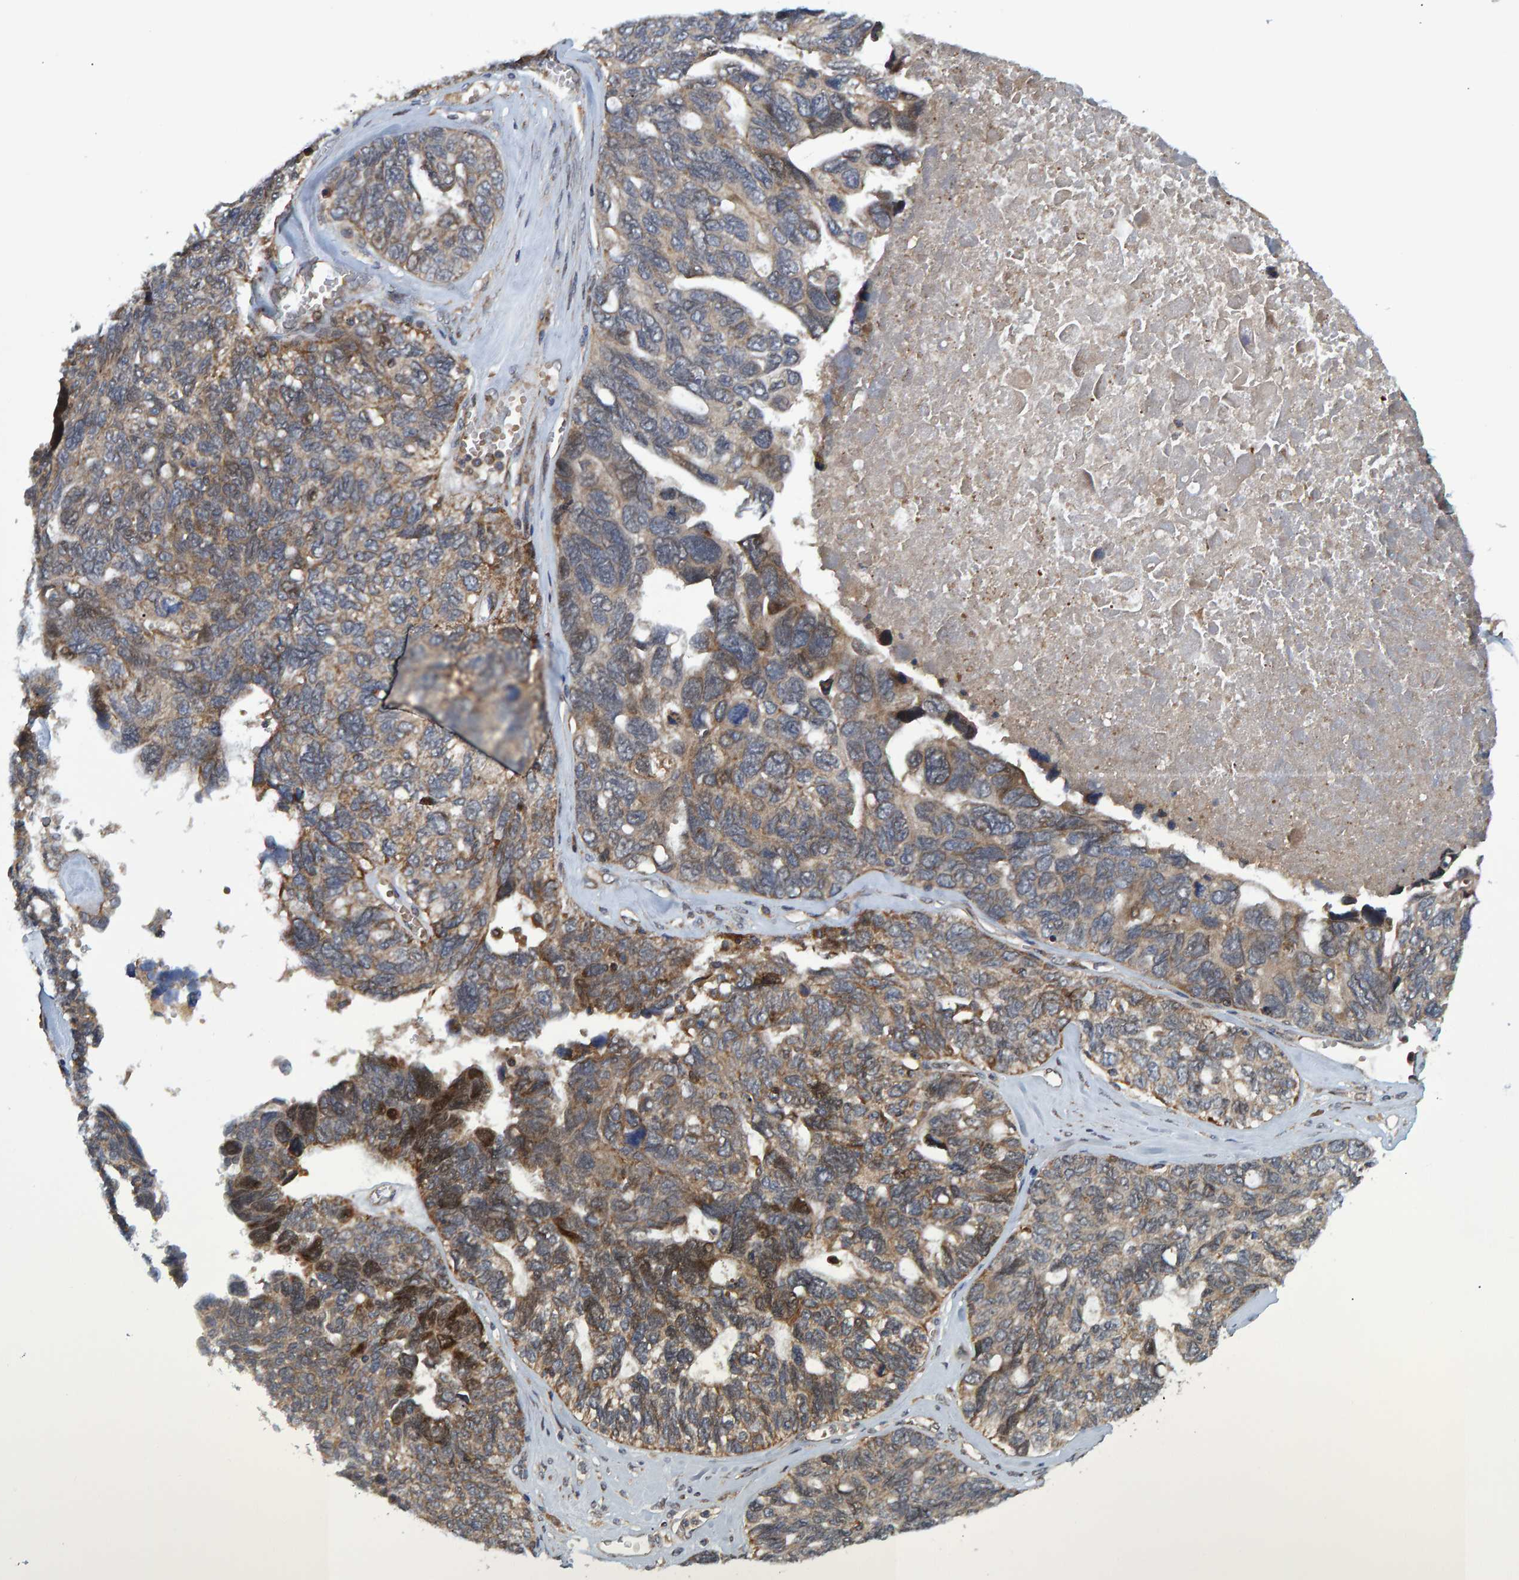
{"staining": {"intensity": "weak", "quantity": ">75%", "location": "cytoplasmic/membranous"}, "tissue": "ovarian cancer", "cell_type": "Tumor cells", "image_type": "cancer", "snomed": [{"axis": "morphology", "description": "Cystadenocarcinoma, serous, NOS"}, {"axis": "topography", "description": "Ovary"}], "caption": "Tumor cells display low levels of weak cytoplasmic/membranous expression in approximately >75% of cells in human ovarian cancer.", "gene": "ATP6V1H", "patient": {"sex": "female", "age": 79}}